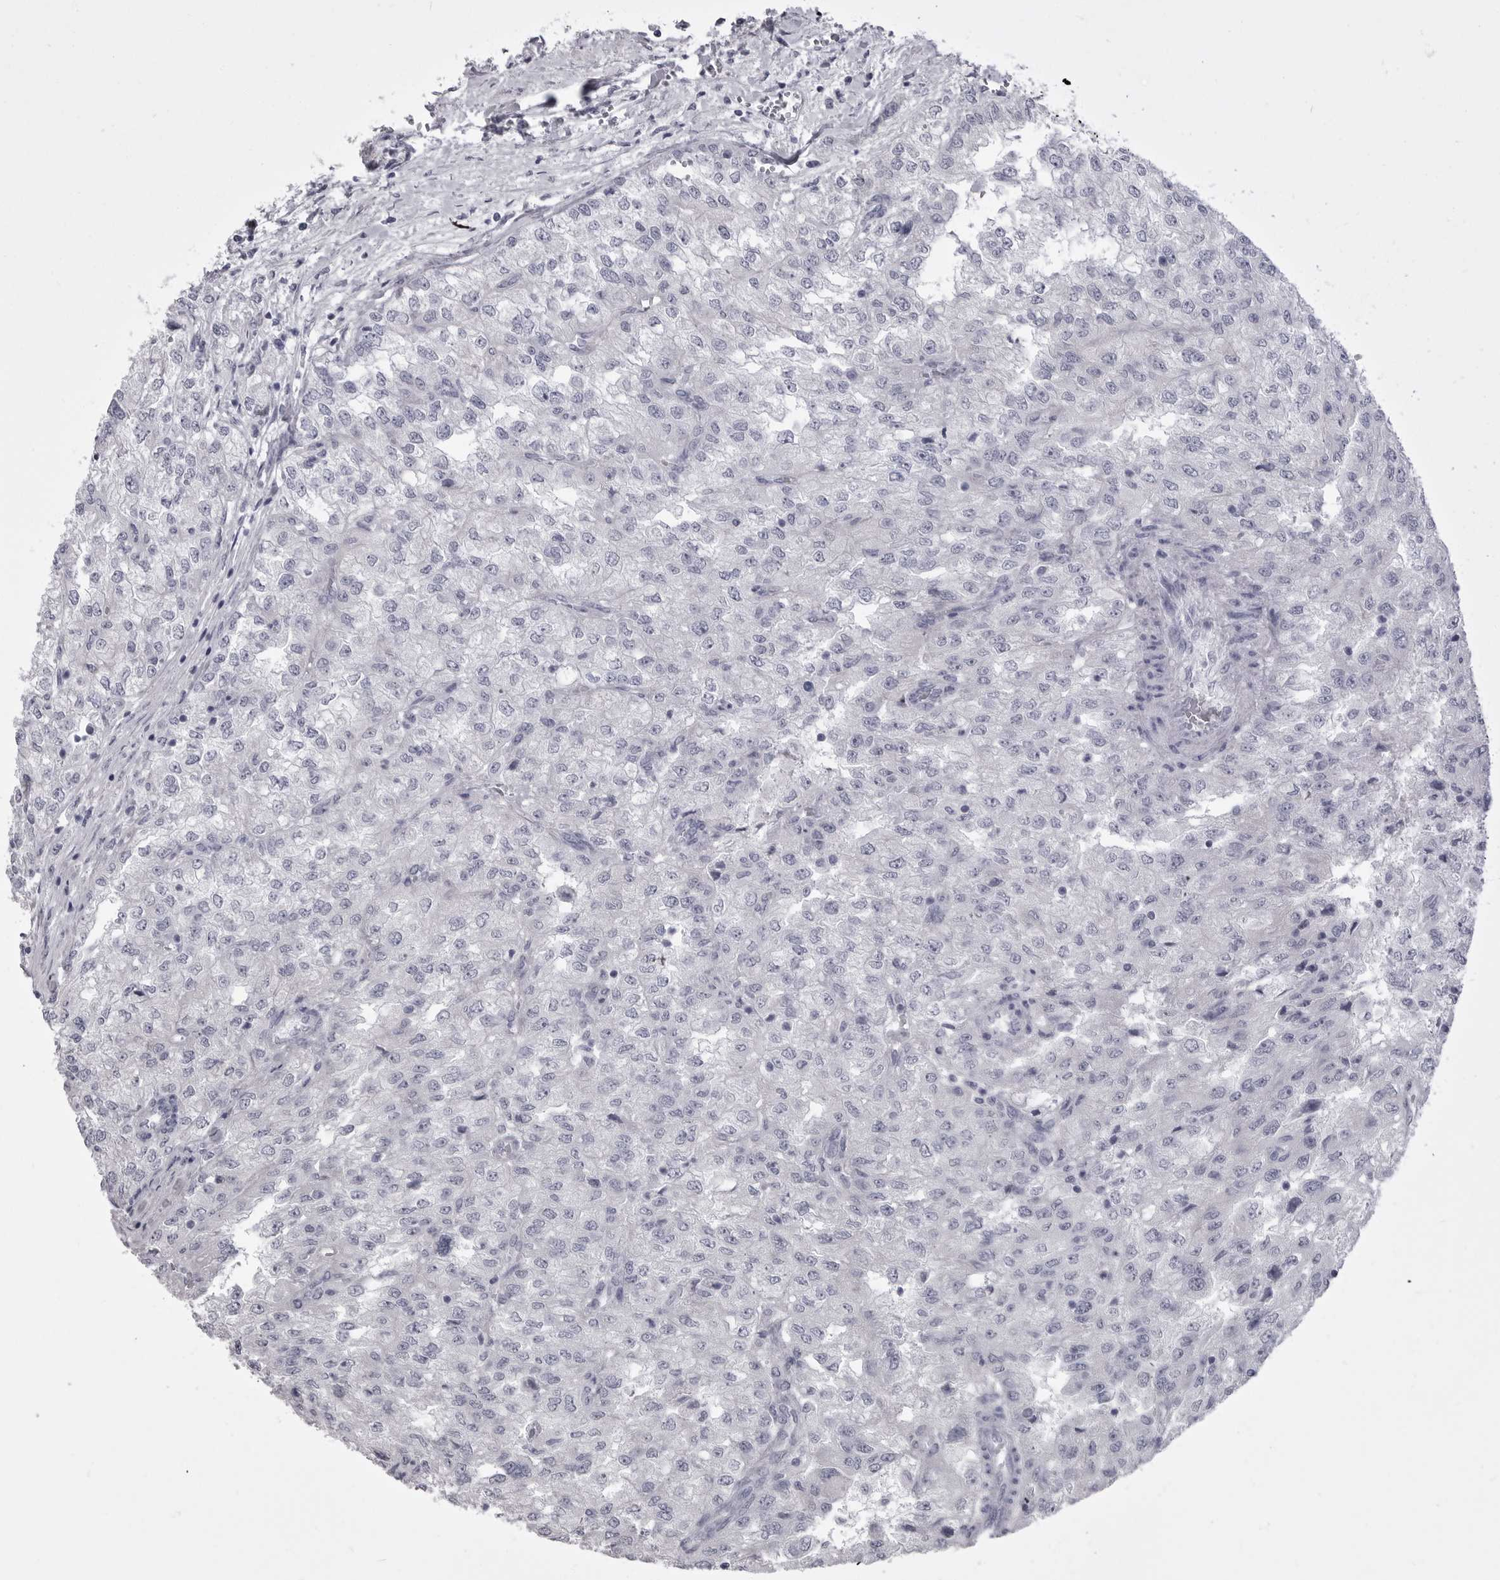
{"staining": {"intensity": "negative", "quantity": "none", "location": "none"}, "tissue": "renal cancer", "cell_type": "Tumor cells", "image_type": "cancer", "snomed": [{"axis": "morphology", "description": "Adenocarcinoma, NOS"}, {"axis": "topography", "description": "Kidney"}], "caption": "DAB immunohistochemical staining of renal cancer exhibits no significant positivity in tumor cells. (DAB (3,3'-diaminobenzidine) immunohistochemistry visualized using brightfield microscopy, high magnification).", "gene": "ANK2", "patient": {"sex": "female", "age": 54}}